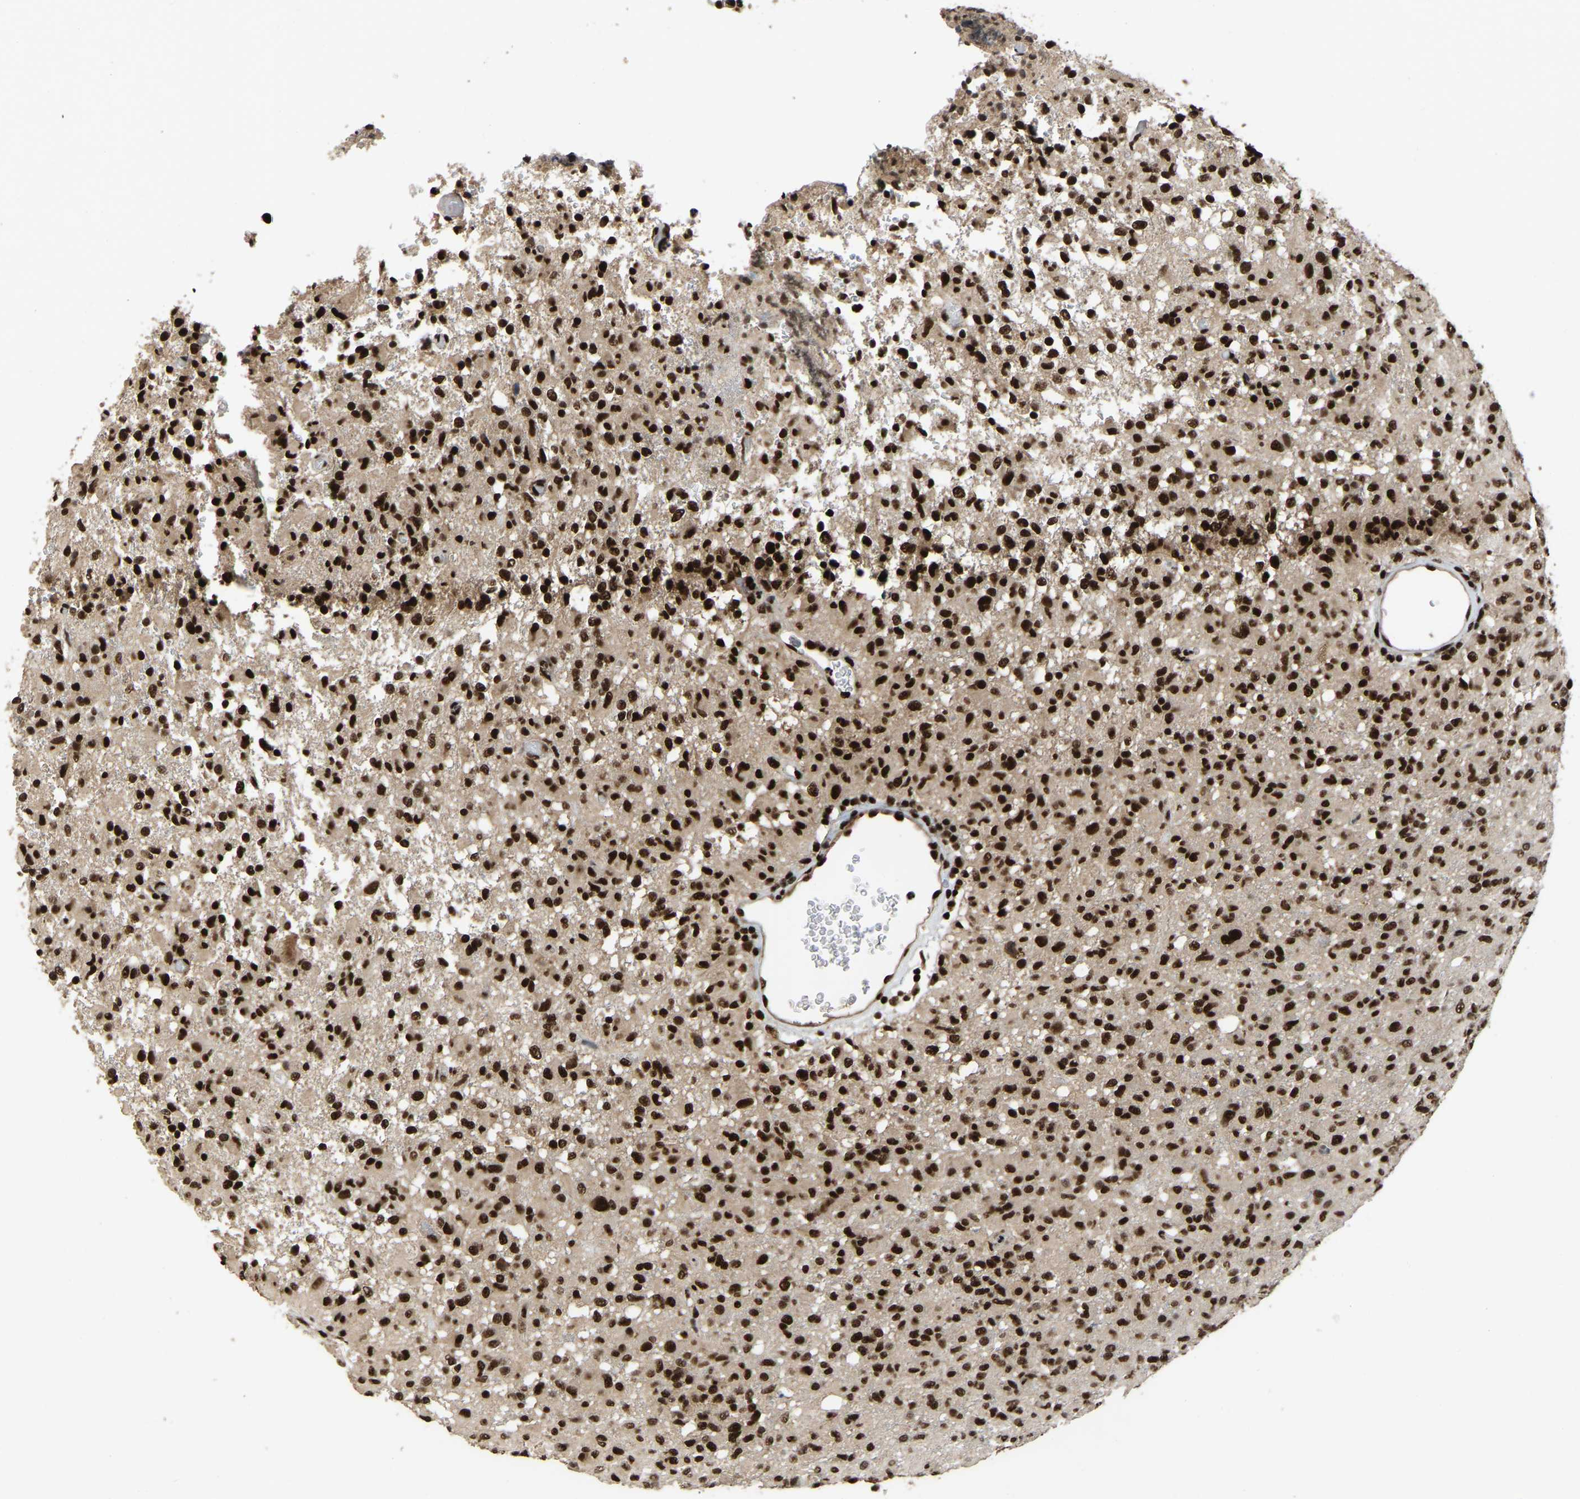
{"staining": {"intensity": "strong", "quantity": ">75%", "location": "nuclear"}, "tissue": "glioma", "cell_type": "Tumor cells", "image_type": "cancer", "snomed": [{"axis": "morphology", "description": "Glioma, malignant, High grade"}, {"axis": "topography", "description": "Brain"}], "caption": "Human glioma stained for a protein (brown) shows strong nuclear positive expression in approximately >75% of tumor cells.", "gene": "TBL1XR1", "patient": {"sex": "female", "age": 57}}